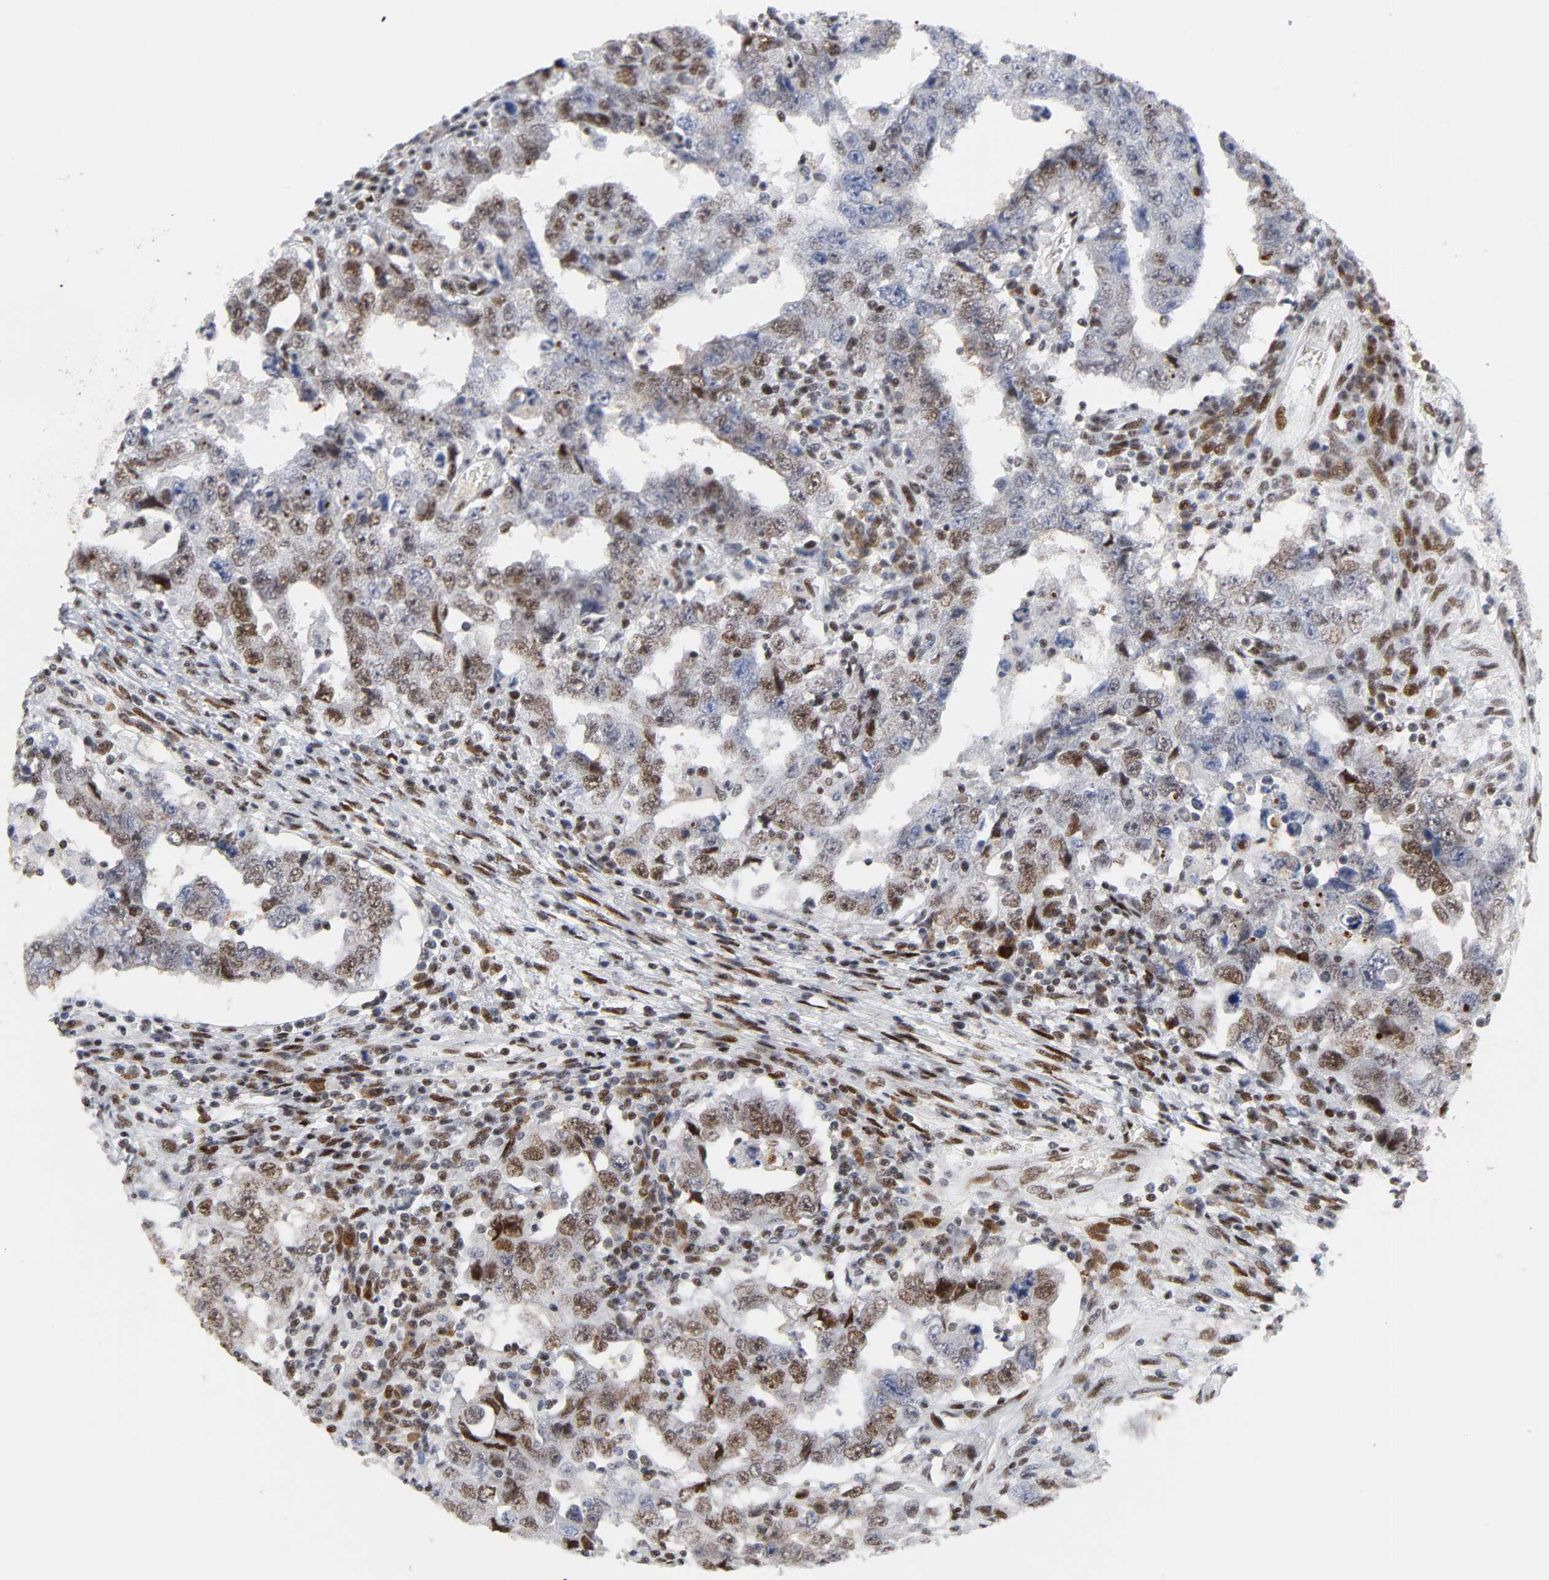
{"staining": {"intensity": "strong", "quantity": "25%-75%", "location": "nuclear"}, "tissue": "testis cancer", "cell_type": "Tumor cells", "image_type": "cancer", "snomed": [{"axis": "morphology", "description": "Carcinoma, Embryonal, NOS"}, {"axis": "topography", "description": "Testis"}], "caption": "About 25%-75% of tumor cells in human embryonal carcinoma (testis) show strong nuclear protein staining as visualized by brown immunohistochemical staining.", "gene": "CREBBP", "patient": {"sex": "male", "age": 26}}